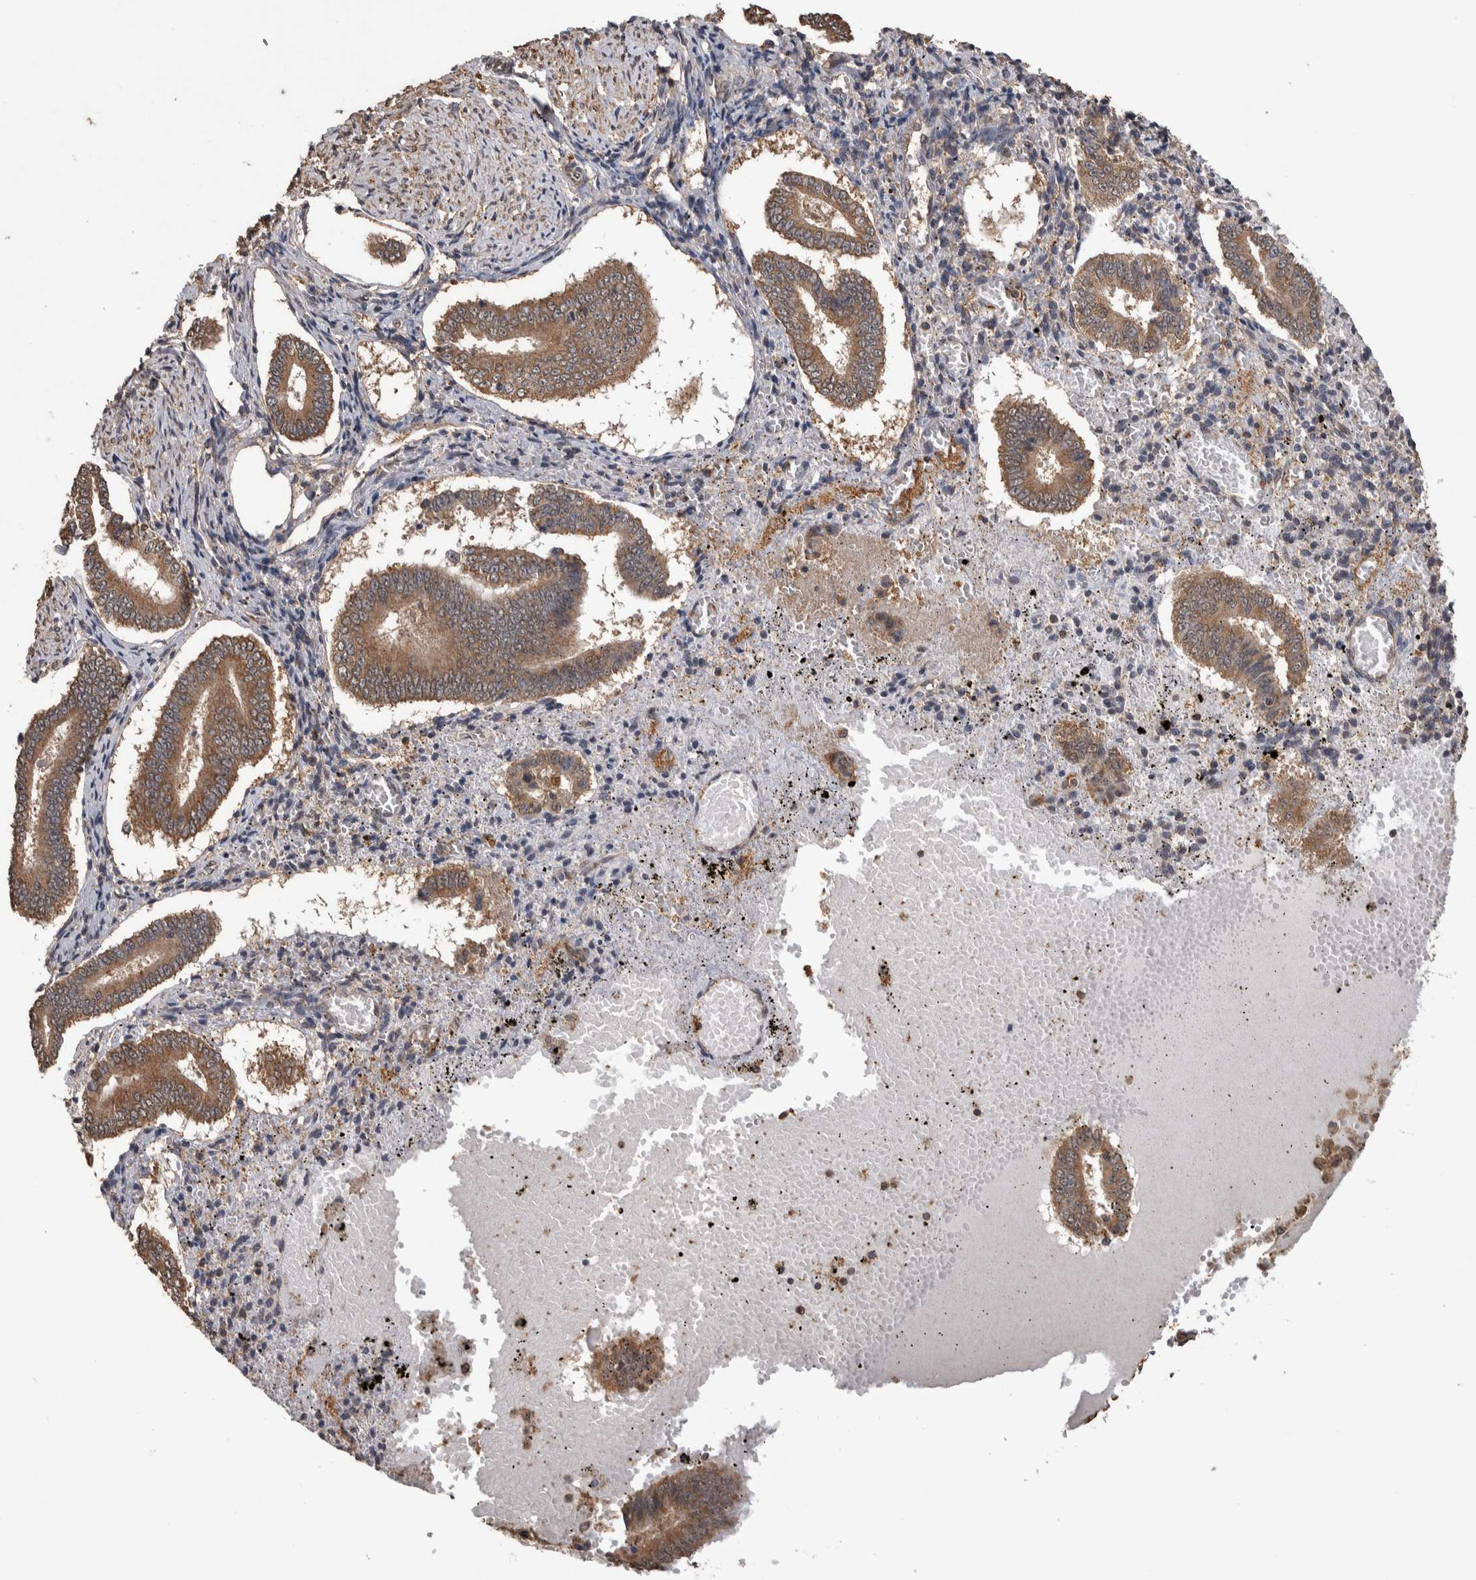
{"staining": {"intensity": "weak", "quantity": ">75%", "location": "cytoplasmic/membranous"}, "tissue": "endometrium", "cell_type": "Cells in endometrial stroma", "image_type": "normal", "snomed": [{"axis": "morphology", "description": "Normal tissue, NOS"}, {"axis": "topography", "description": "Endometrium"}], "caption": "The immunohistochemical stain labels weak cytoplasmic/membranous expression in cells in endometrial stroma of unremarkable endometrium.", "gene": "DVL2", "patient": {"sex": "female", "age": 42}}